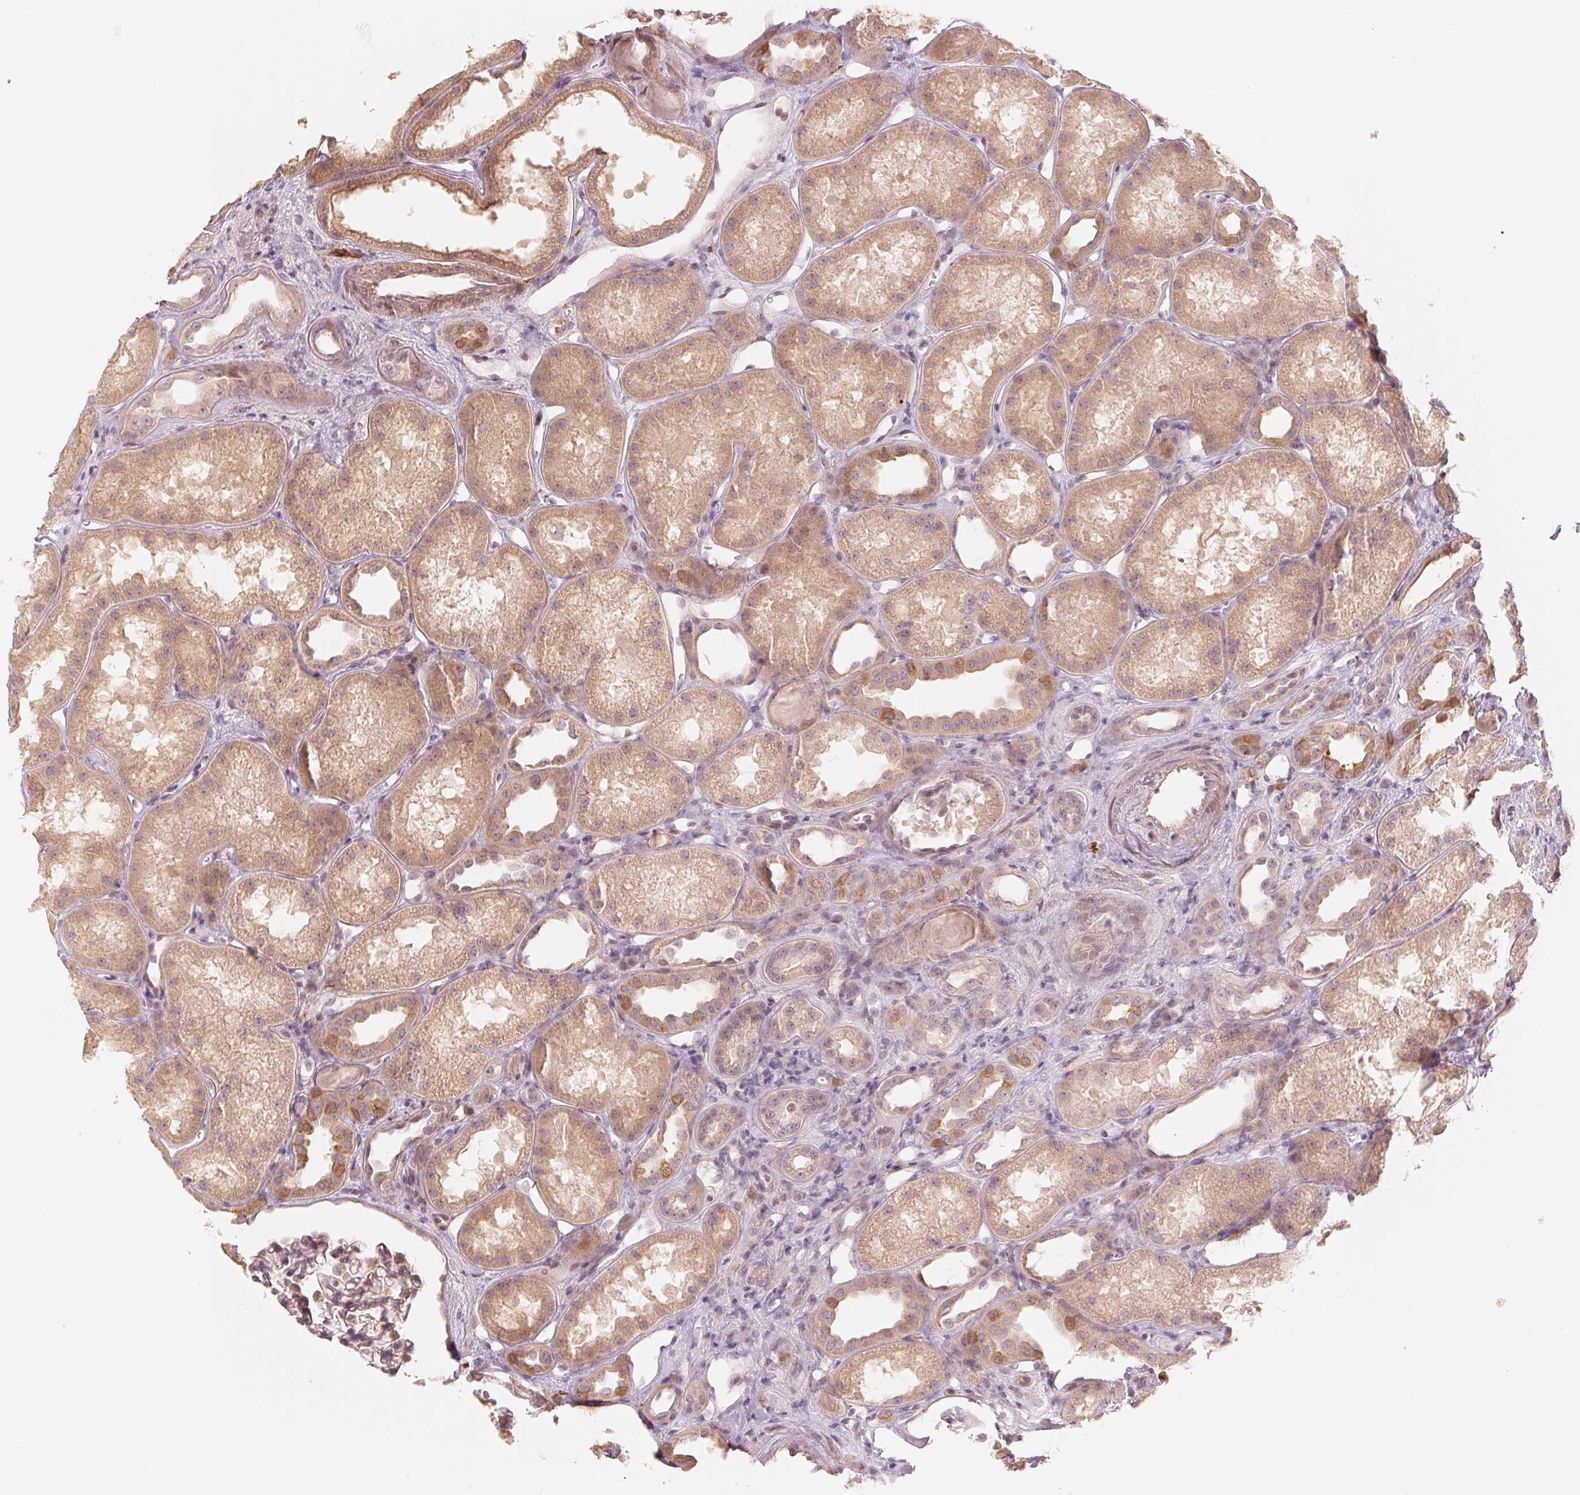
{"staining": {"intensity": "weak", "quantity": "<25%", "location": "cytoplasmic/membranous"}, "tissue": "kidney", "cell_type": "Cells in glomeruli", "image_type": "normal", "snomed": [{"axis": "morphology", "description": "Normal tissue, NOS"}, {"axis": "topography", "description": "Kidney"}], "caption": "A histopathology image of kidney stained for a protein exhibits no brown staining in cells in glomeruli. Brightfield microscopy of immunohistochemistry (IHC) stained with DAB (brown) and hematoxylin (blue), captured at high magnification.", "gene": "DENND2C", "patient": {"sex": "male", "age": 61}}